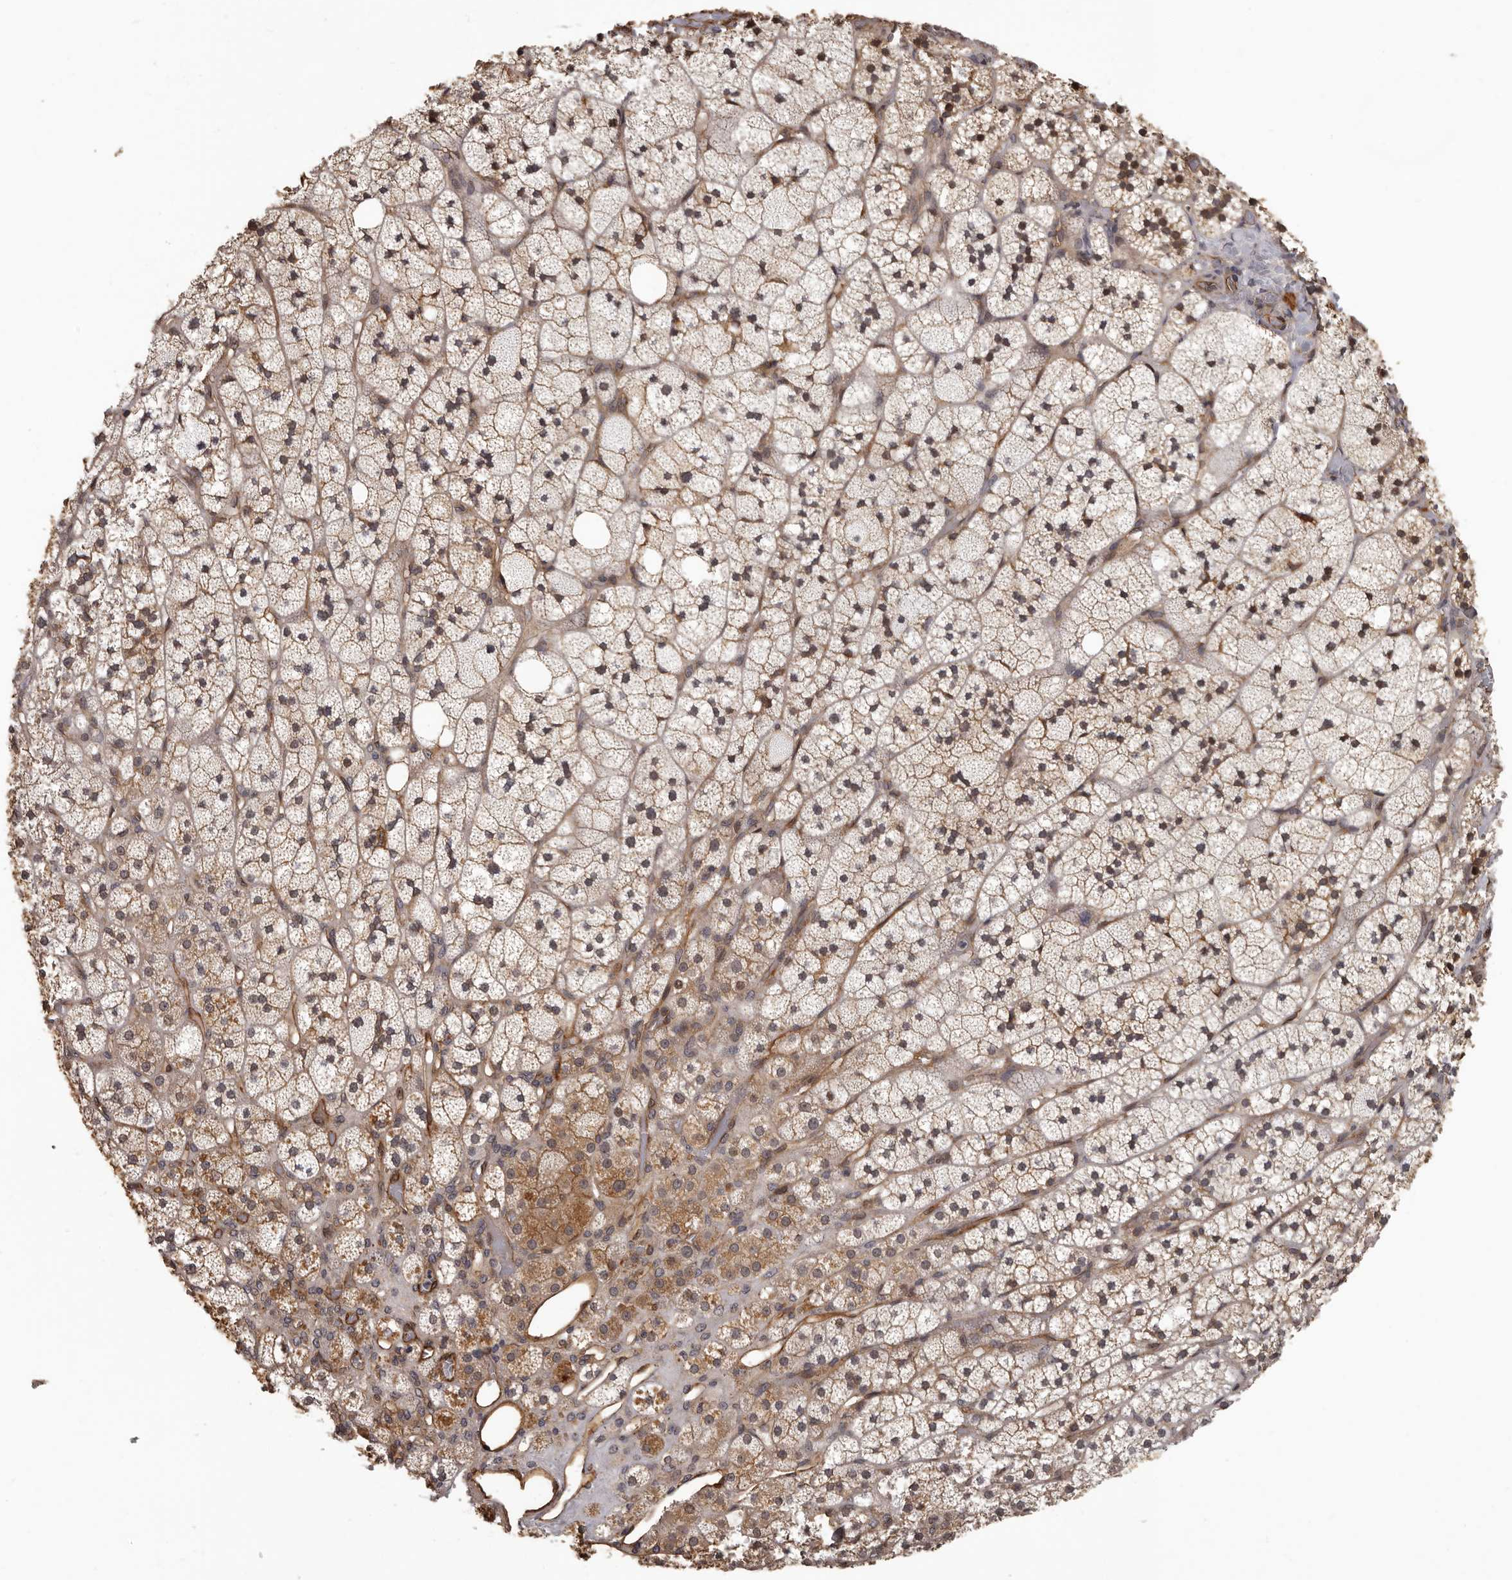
{"staining": {"intensity": "moderate", "quantity": ">75%", "location": "cytoplasmic/membranous,nuclear"}, "tissue": "adrenal gland", "cell_type": "Glandular cells", "image_type": "normal", "snomed": [{"axis": "morphology", "description": "Normal tissue, NOS"}, {"axis": "topography", "description": "Adrenal gland"}], "caption": "A medium amount of moderate cytoplasmic/membranous,nuclear positivity is identified in about >75% of glandular cells in unremarkable adrenal gland. (Brightfield microscopy of DAB IHC at high magnification).", "gene": "SLITRK6", "patient": {"sex": "male", "age": 61}}